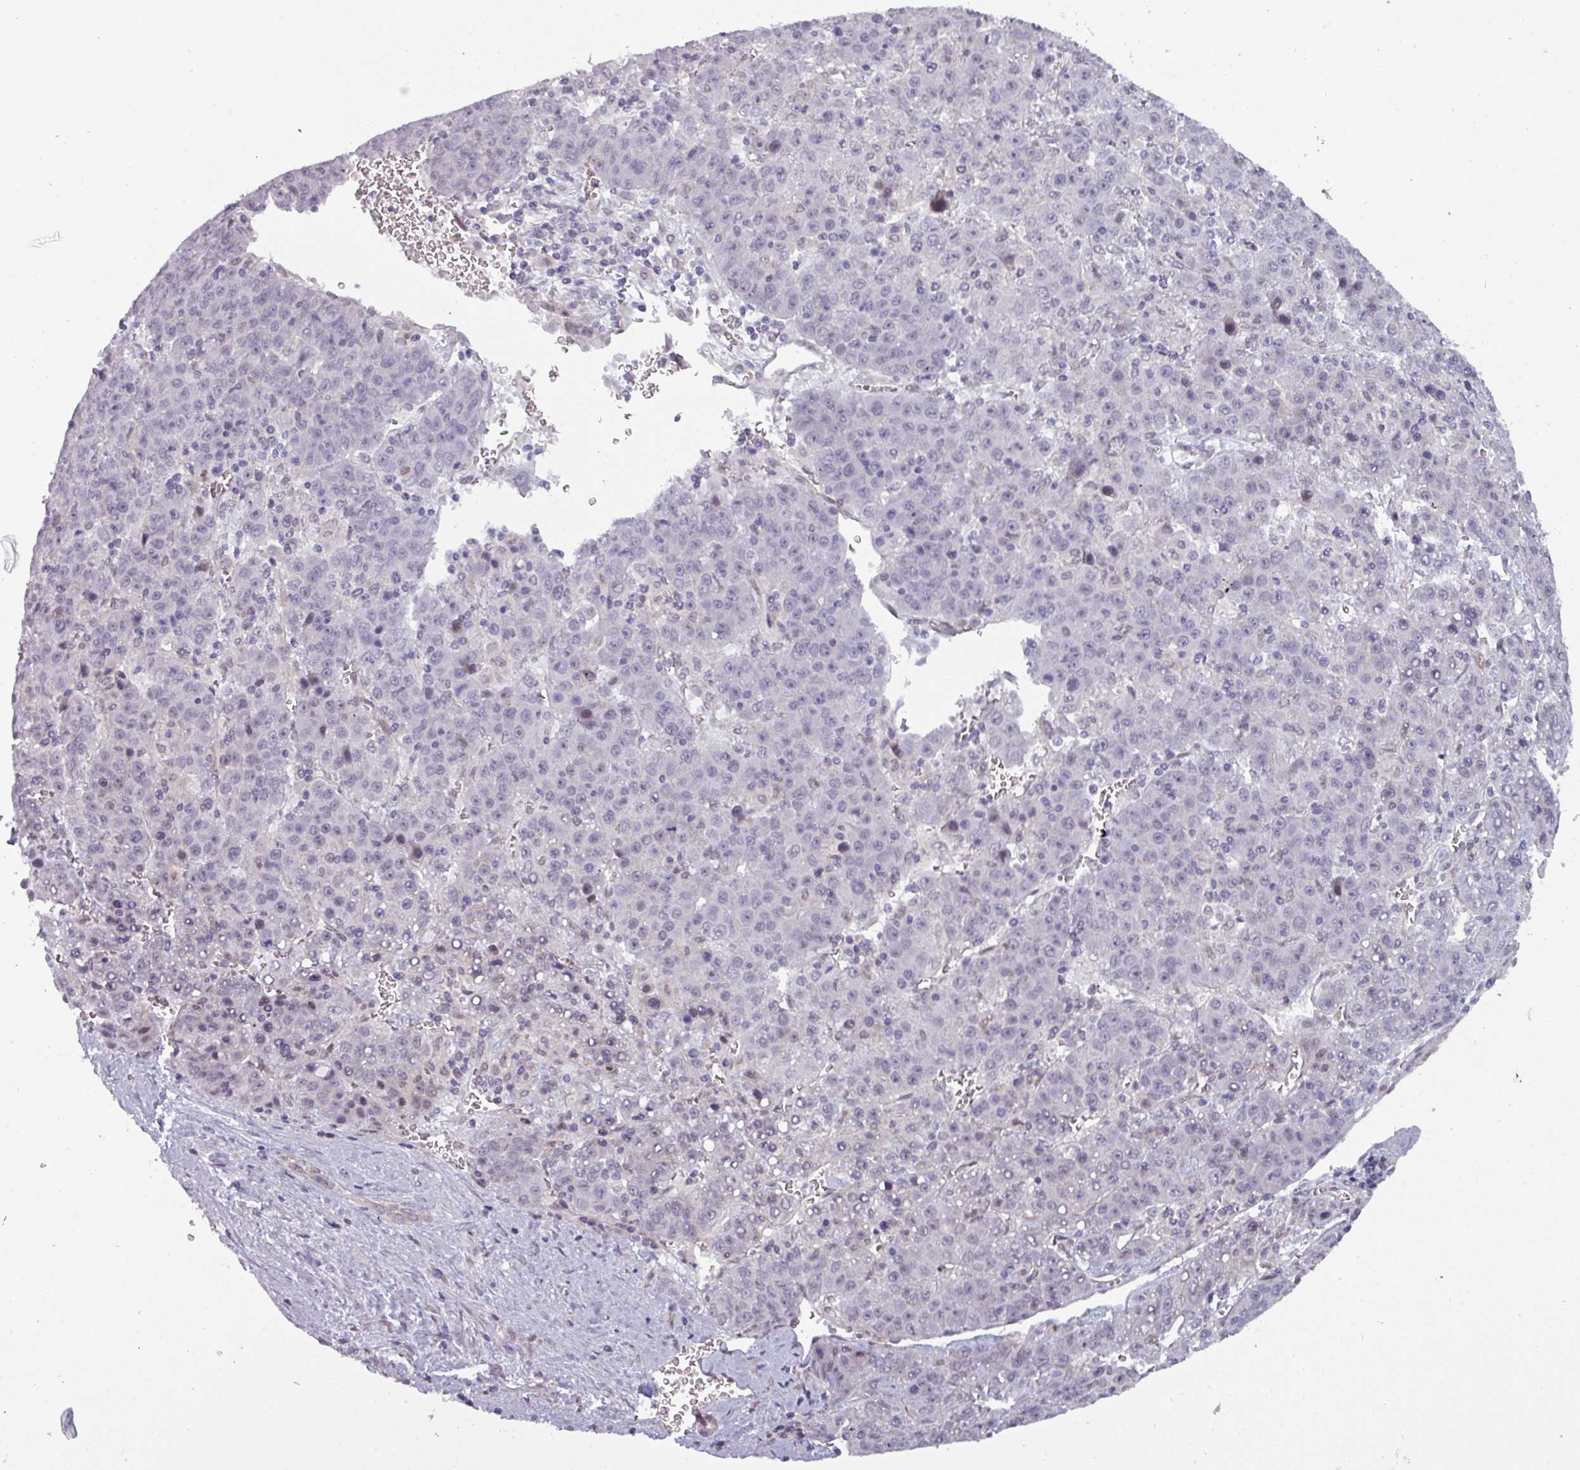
{"staining": {"intensity": "negative", "quantity": "none", "location": "none"}, "tissue": "liver cancer", "cell_type": "Tumor cells", "image_type": "cancer", "snomed": [{"axis": "morphology", "description": "Carcinoma, Hepatocellular, NOS"}, {"axis": "topography", "description": "Liver"}], "caption": "A micrograph of hepatocellular carcinoma (liver) stained for a protein demonstrates no brown staining in tumor cells. Nuclei are stained in blue.", "gene": "PRAMEF12", "patient": {"sex": "female", "age": 53}}